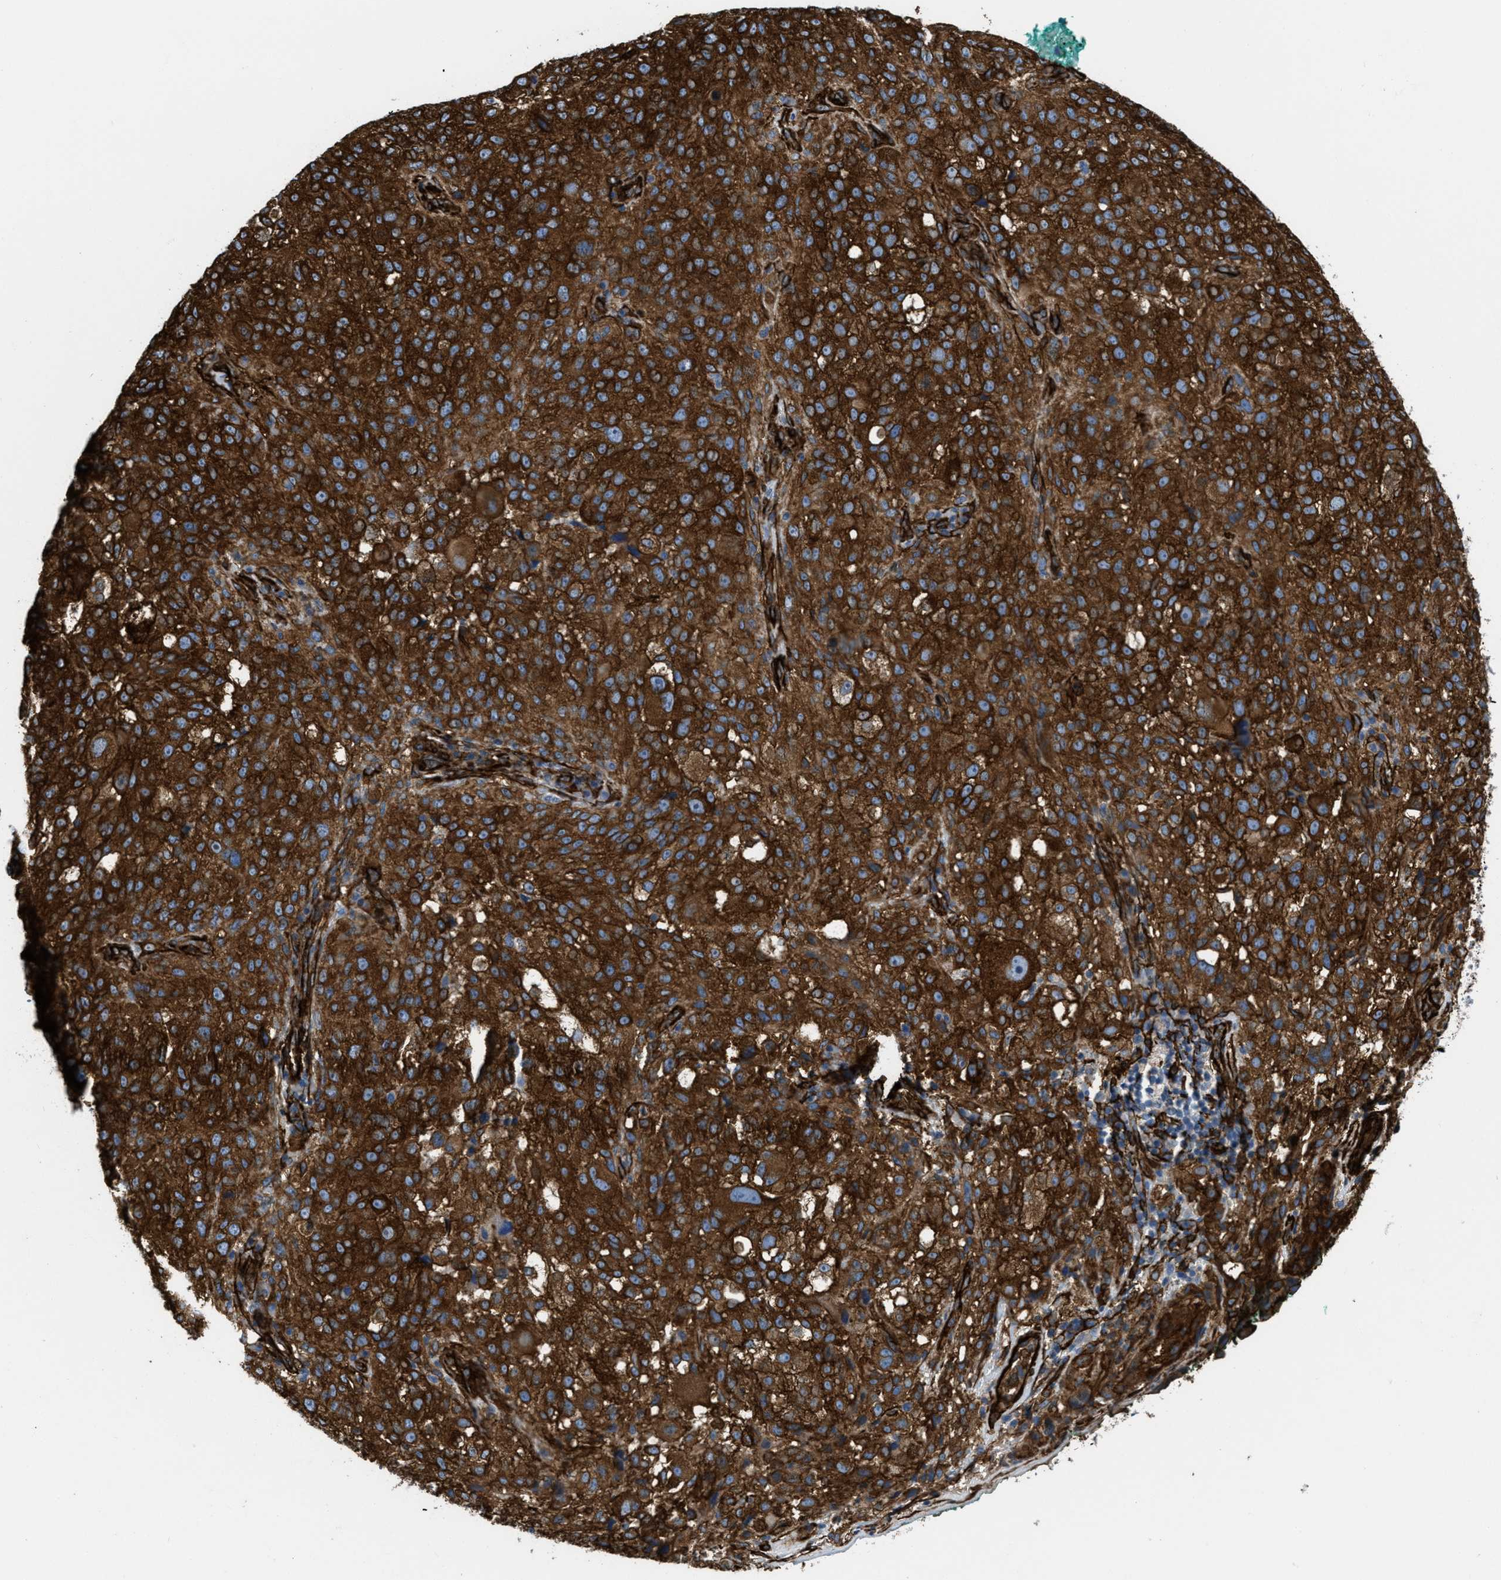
{"staining": {"intensity": "strong", "quantity": ">75%", "location": "cytoplasmic/membranous"}, "tissue": "melanoma", "cell_type": "Tumor cells", "image_type": "cancer", "snomed": [{"axis": "morphology", "description": "Necrosis, NOS"}, {"axis": "morphology", "description": "Malignant melanoma, NOS"}, {"axis": "topography", "description": "Skin"}], "caption": "Melanoma tissue exhibits strong cytoplasmic/membranous positivity in about >75% of tumor cells Nuclei are stained in blue.", "gene": "CALD1", "patient": {"sex": "female", "age": 87}}